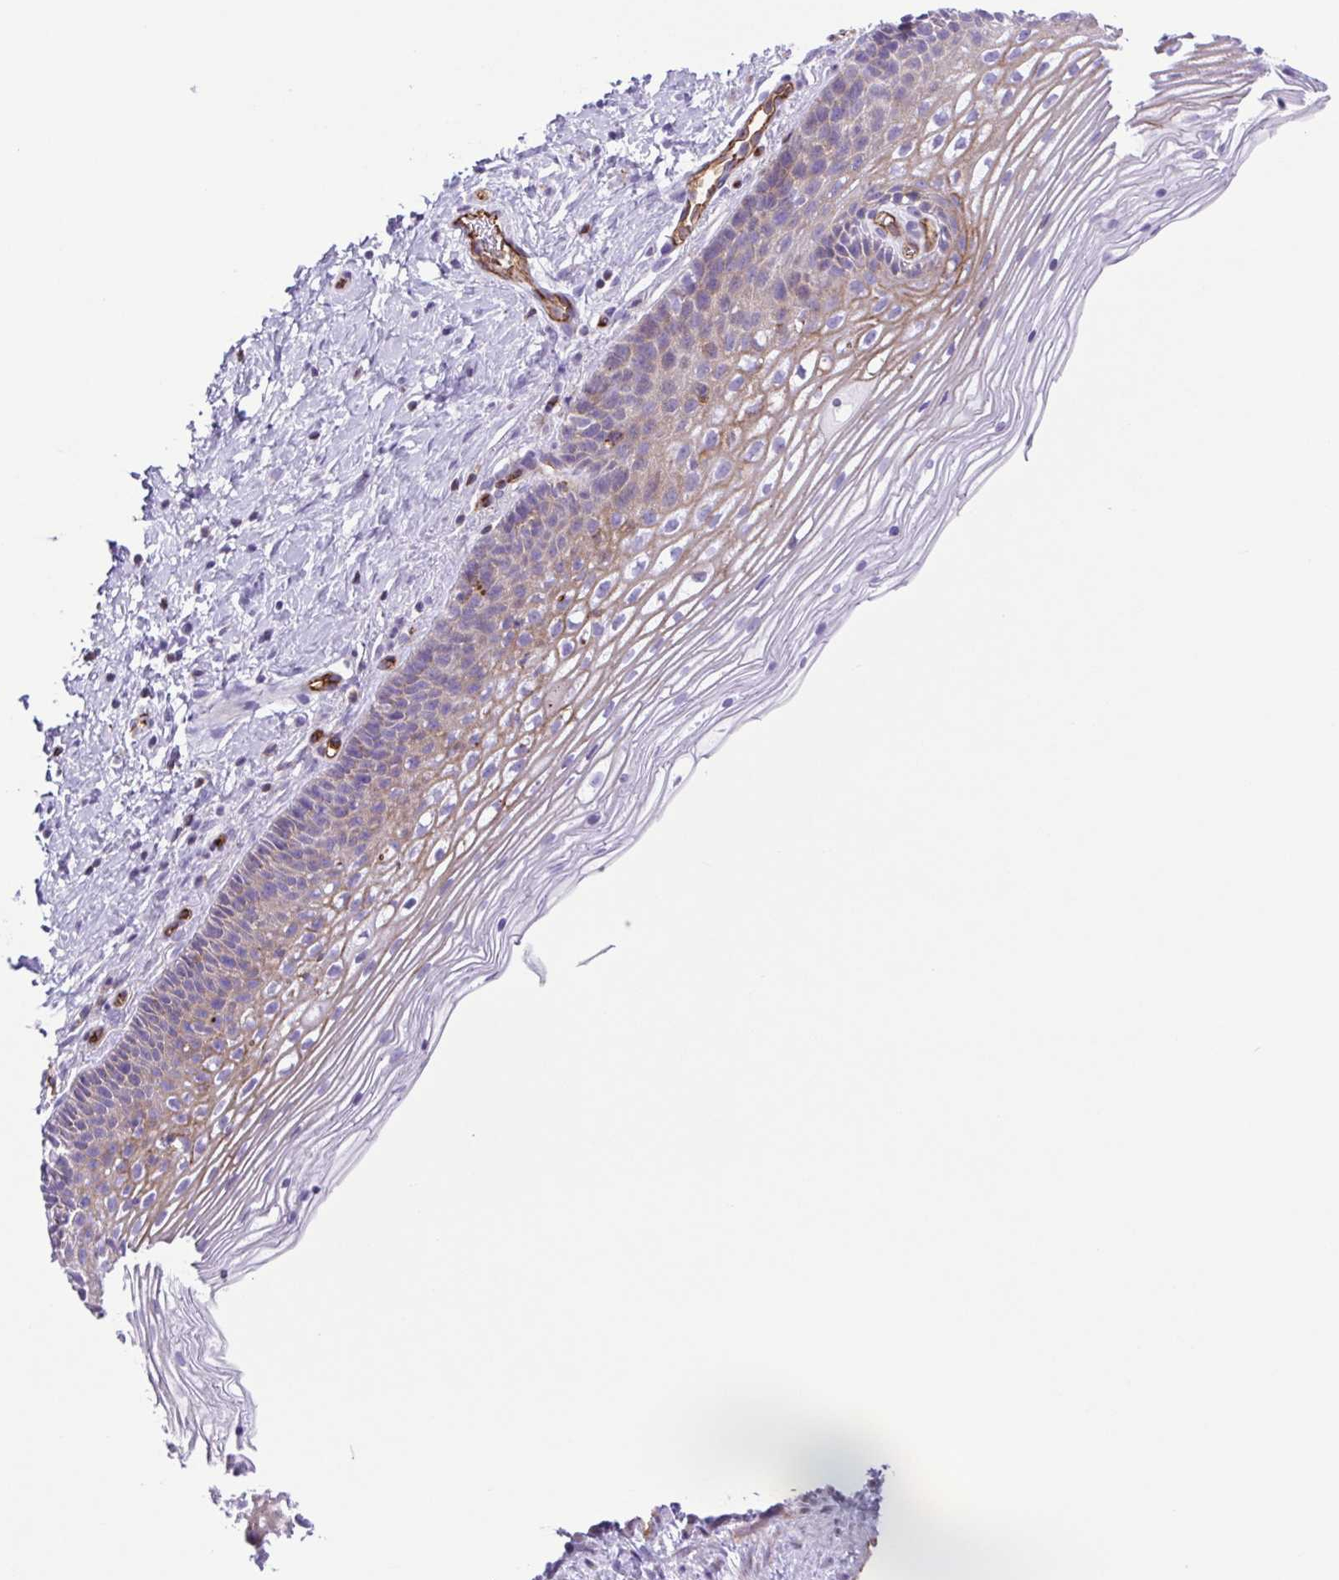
{"staining": {"intensity": "negative", "quantity": "none", "location": "none"}, "tissue": "cervix", "cell_type": "Glandular cells", "image_type": "normal", "snomed": [{"axis": "morphology", "description": "Normal tissue, NOS"}, {"axis": "topography", "description": "Cervix"}], "caption": "Immunohistochemical staining of unremarkable cervix displays no significant positivity in glandular cells.", "gene": "FLT1", "patient": {"sex": "female", "age": 34}}